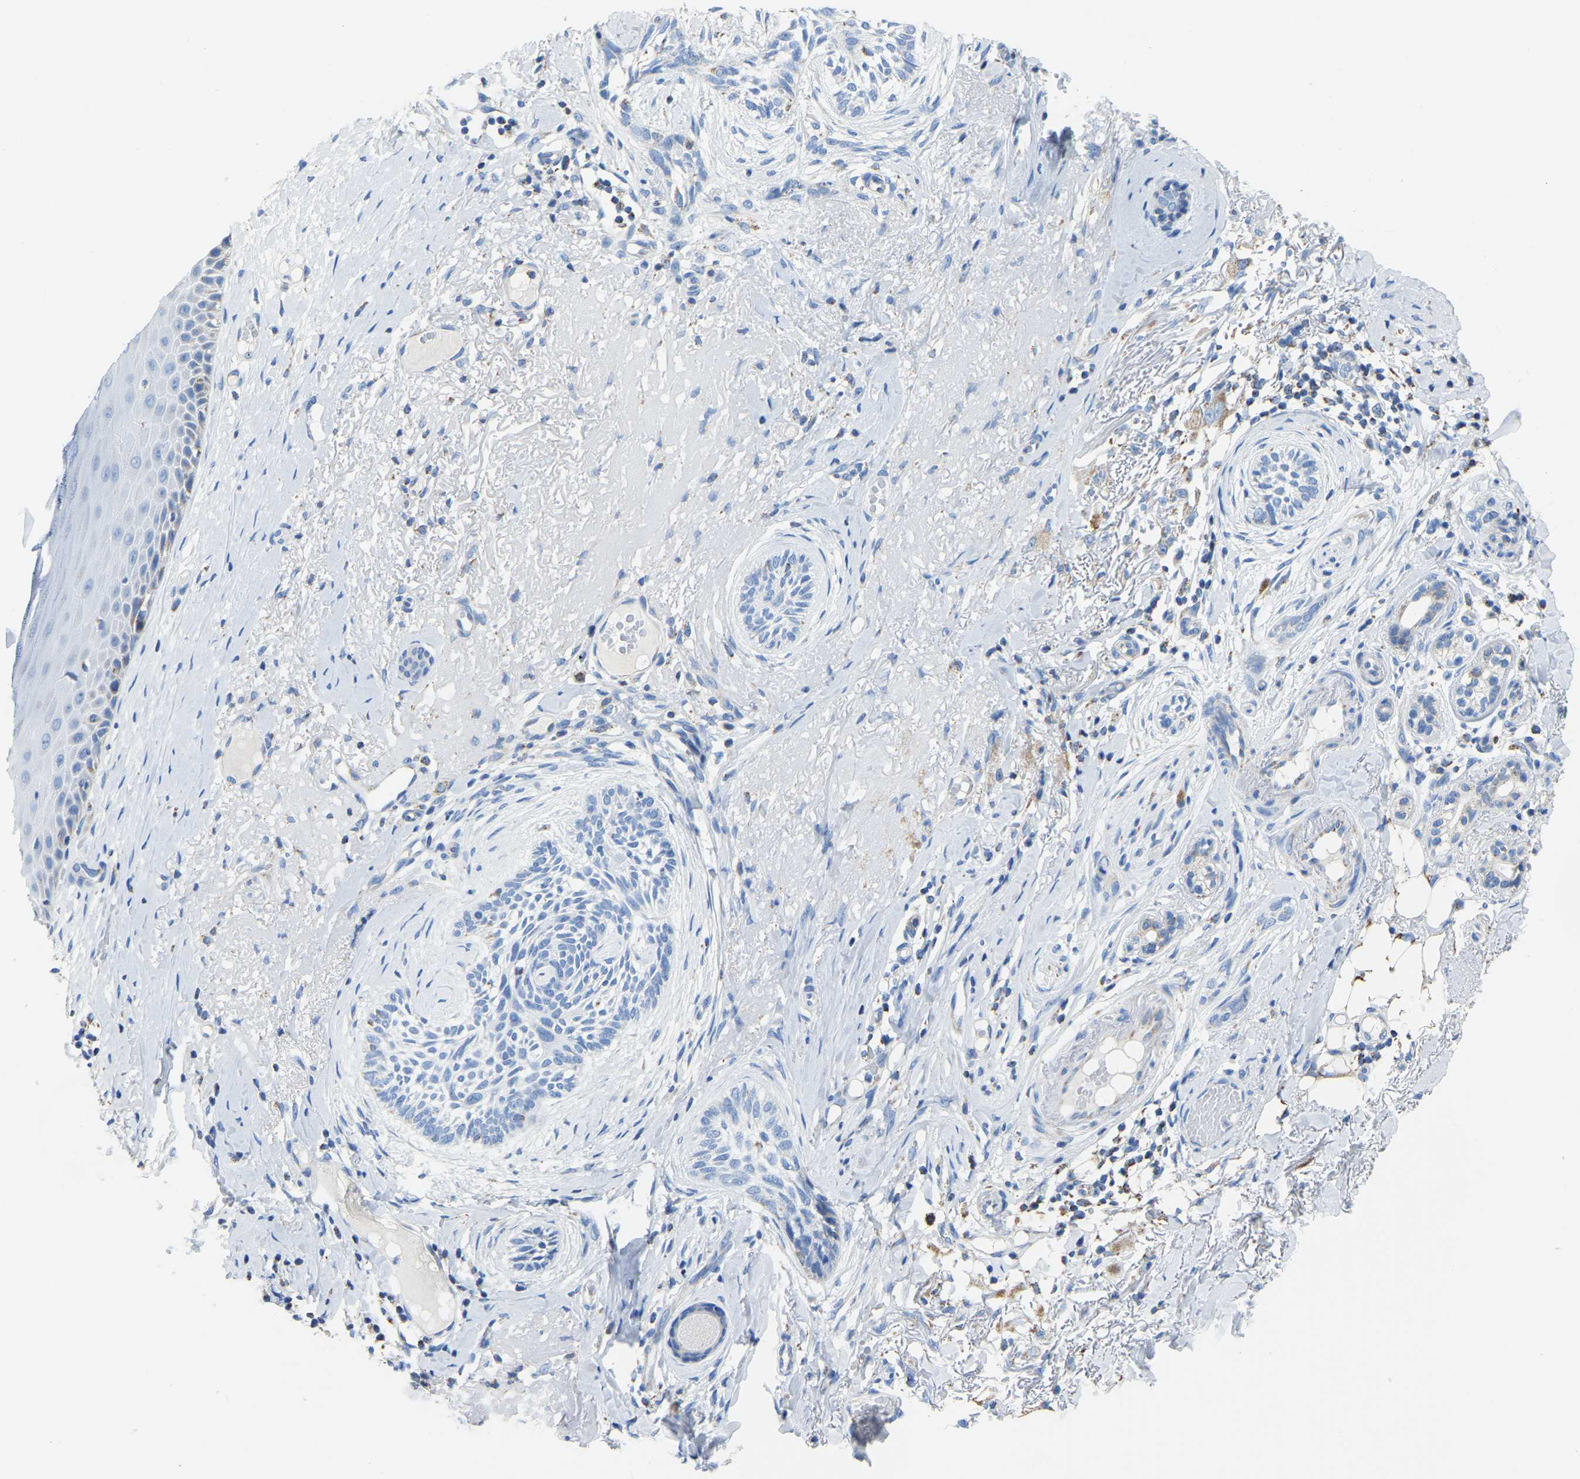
{"staining": {"intensity": "negative", "quantity": "none", "location": "none"}, "tissue": "skin cancer", "cell_type": "Tumor cells", "image_type": "cancer", "snomed": [{"axis": "morphology", "description": "Basal cell carcinoma"}, {"axis": "topography", "description": "Skin"}], "caption": "DAB immunohistochemical staining of human skin basal cell carcinoma reveals no significant positivity in tumor cells. (Immunohistochemistry, brightfield microscopy, high magnification).", "gene": "ETFA", "patient": {"sex": "female", "age": 88}}